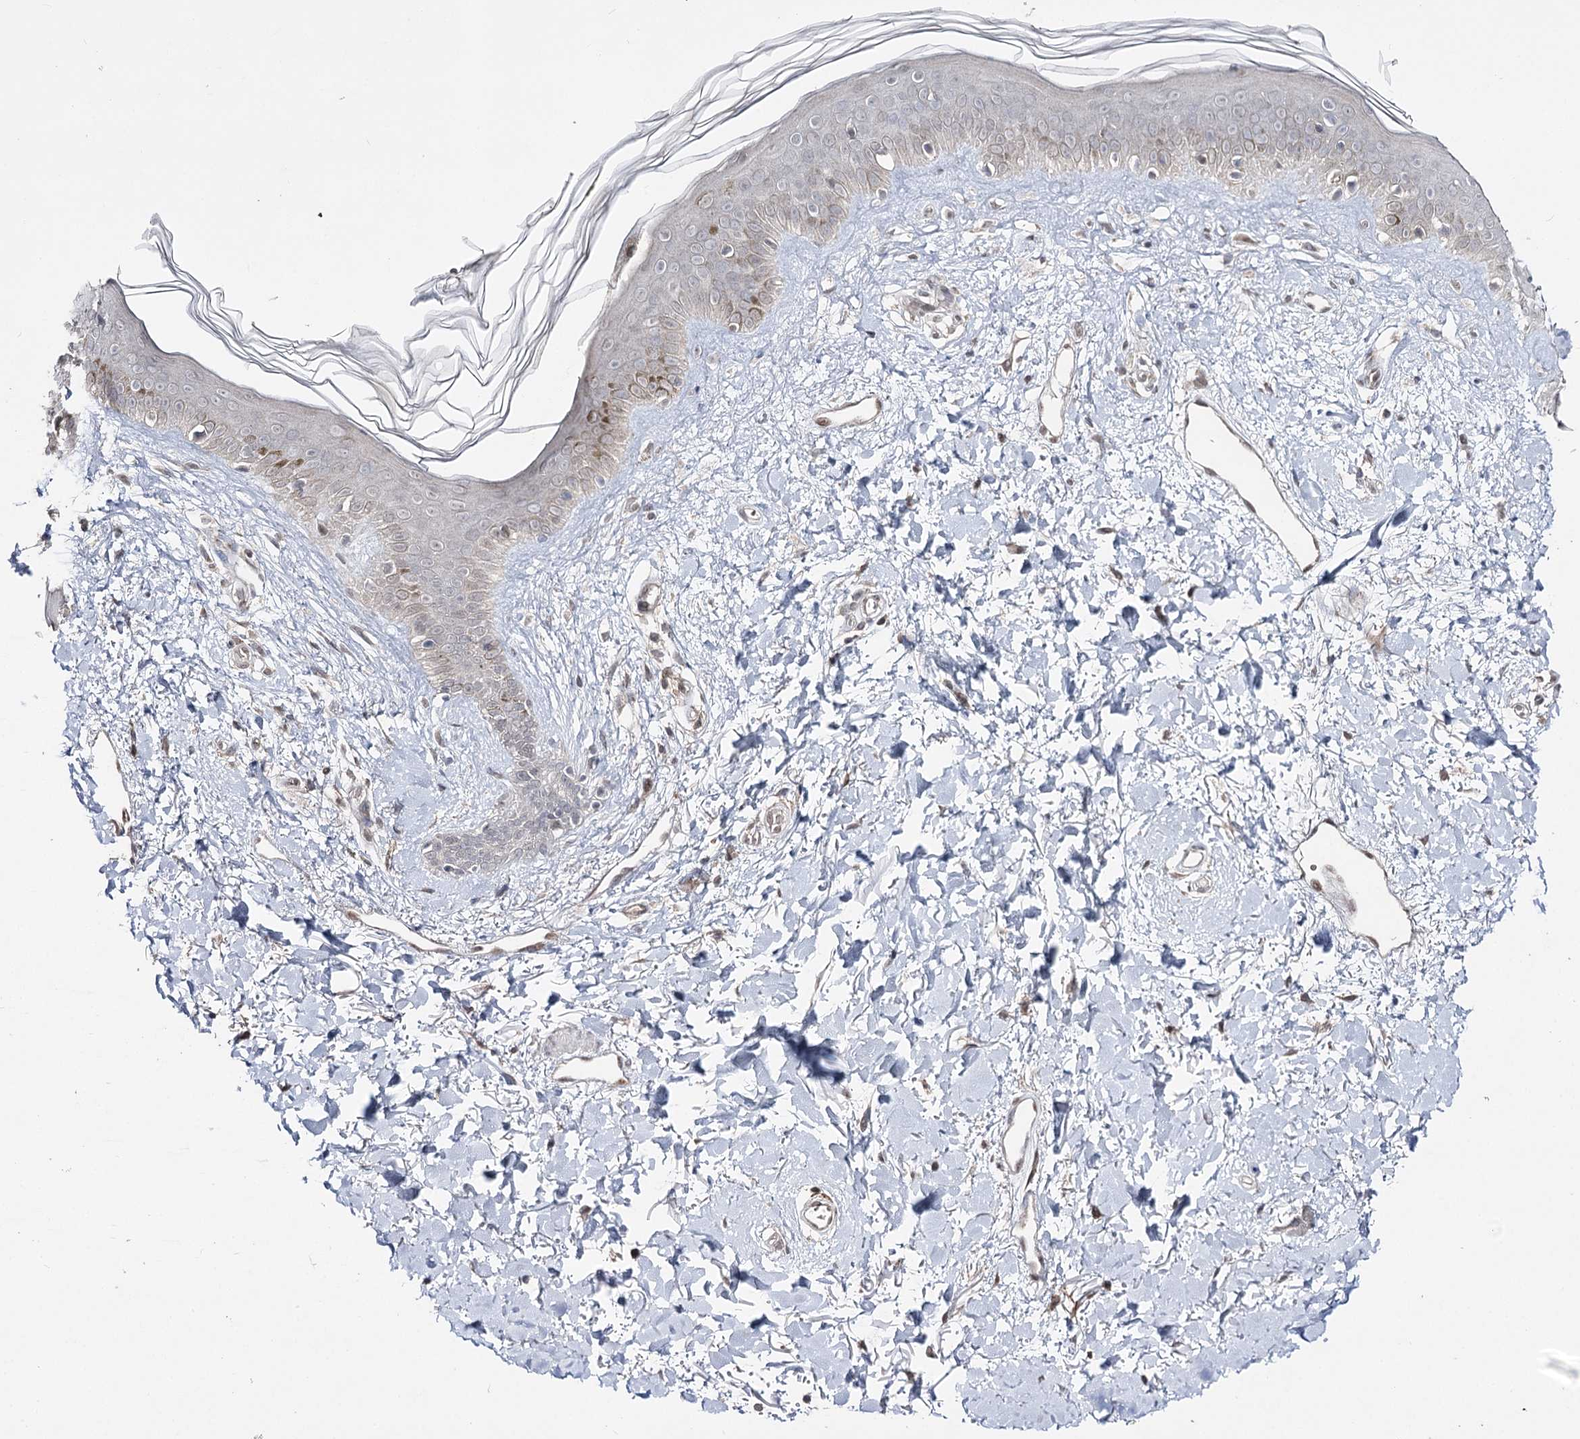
{"staining": {"intensity": "weak", "quantity": ">75%", "location": "cytoplasmic/membranous"}, "tissue": "skin", "cell_type": "Fibroblasts", "image_type": "normal", "snomed": [{"axis": "morphology", "description": "Normal tissue, NOS"}, {"axis": "topography", "description": "Skin"}], "caption": "Benign skin was stained to show a protein in brown. There is low levels of weak cytoplasmic/membranous positivity in approximately >75% of fibroblasts. (IHC, brightfield microscopy, high magnification).", "gene": "HSD11B2", "patient": {"sex": "female", "age": 58}}